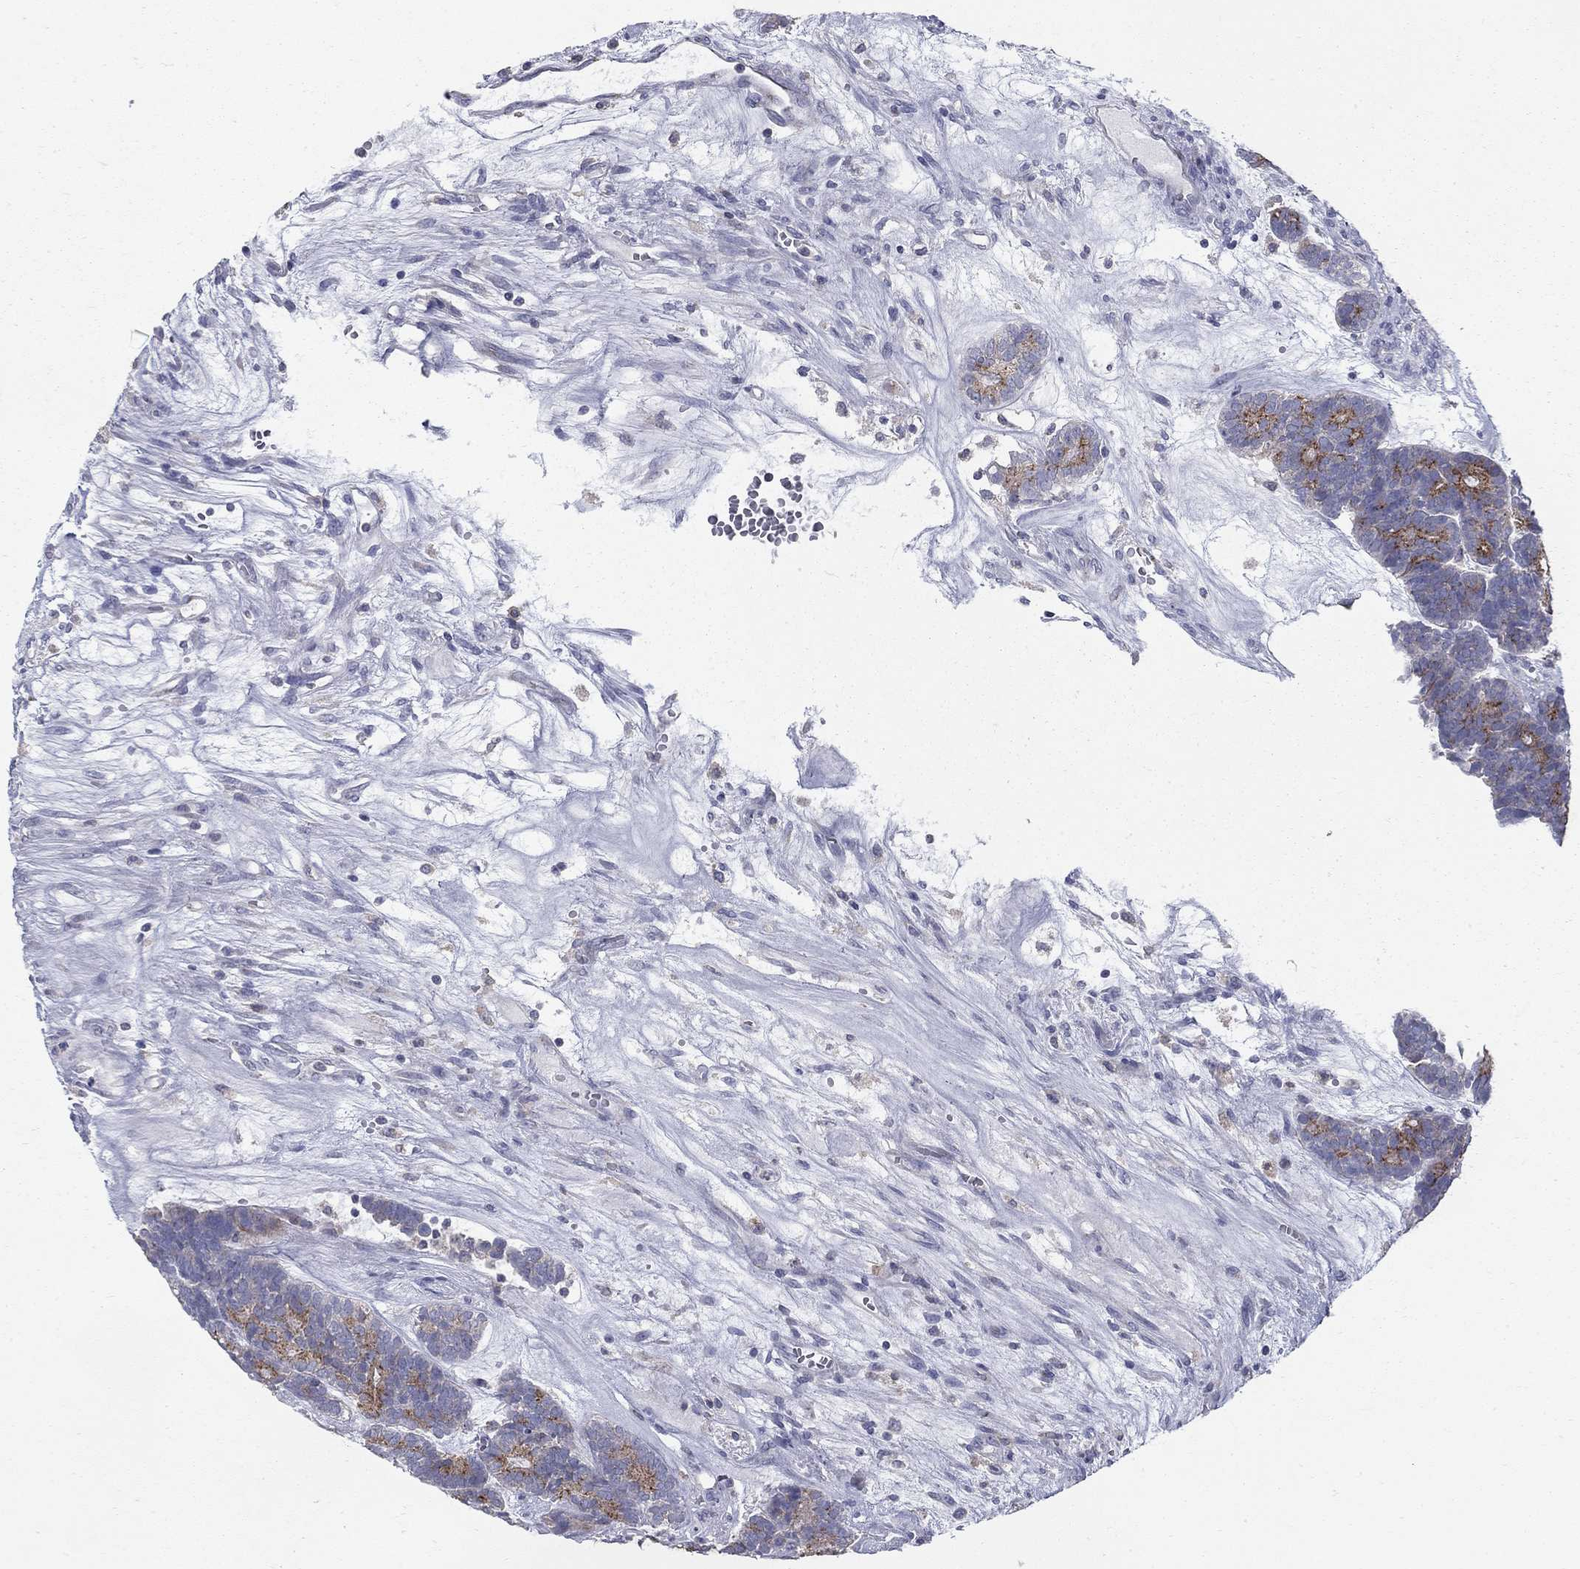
{"staining": {"intensity": "strong", "quantity": "<25%", "location": "cytoplasmic/membranous"}, "tissue": "head and neck cancer", "cell_type": "Tumor cells", "image_type": "cancer", "snomed": [{"axis": "morphology", "description": "Adenocarcinoma, NOS"}, {"axis": "topography", "description": "Head-Neck"}], "caption": "Immunohistochemistry (IHC) micrograph of neoplastic tissue: head and neck cancer stained using immunohistochemistry reveals medium levels of strong protein expression localized specifically in the cytoplasmic/membranous of tumor cells, appearing as a cytoplasmic/membranous brown color.", "gene": "KIAA0319L", "patient": {"sex": "female", "age": 81}}